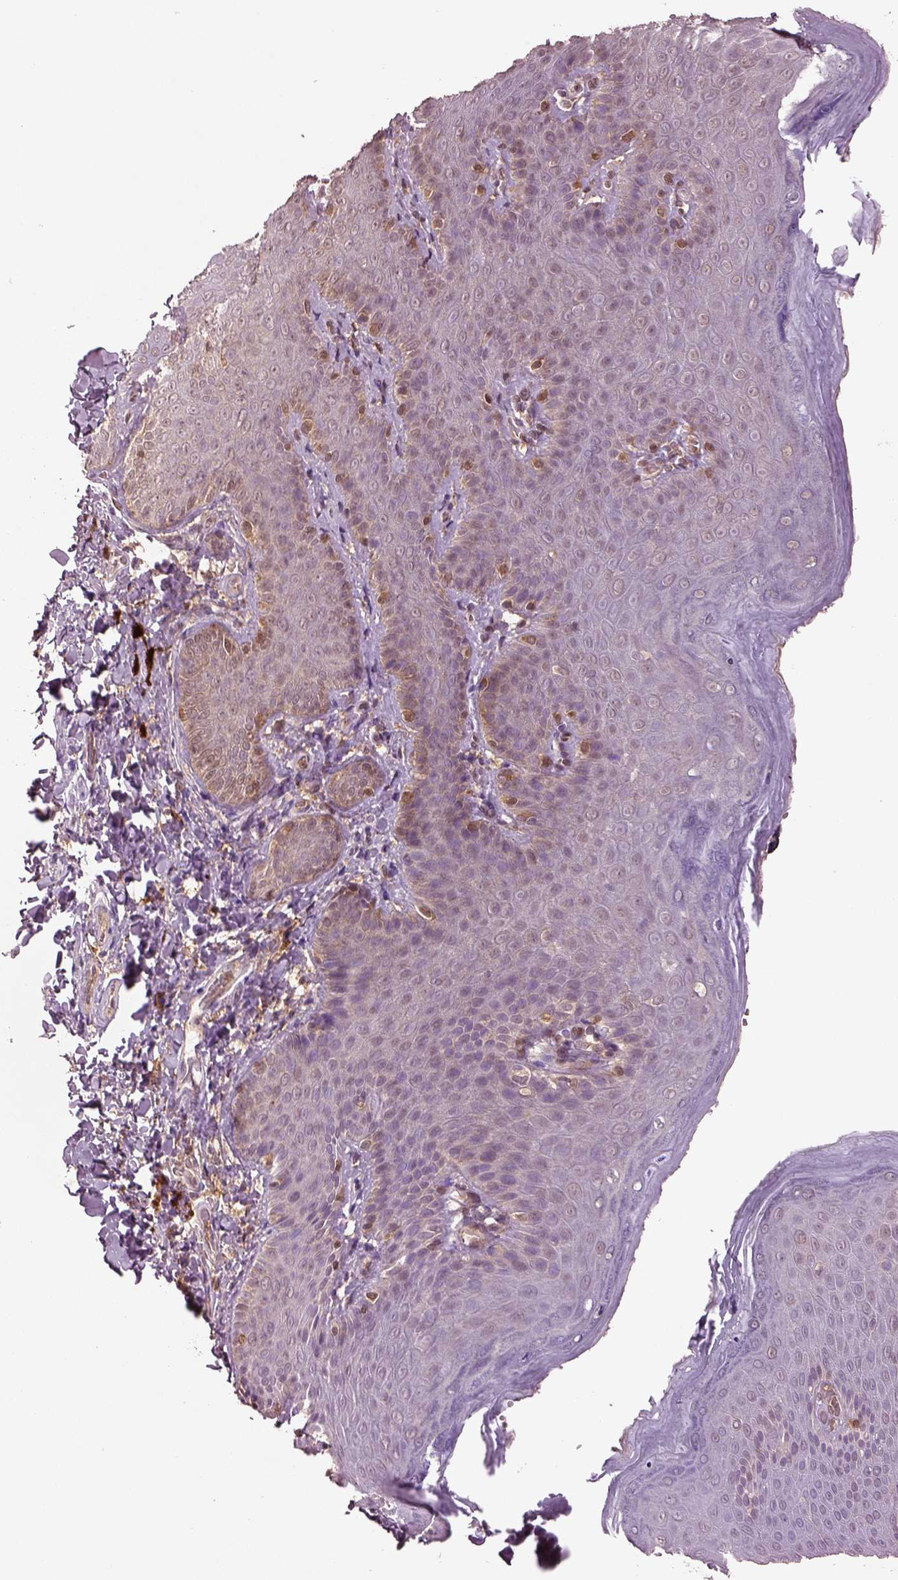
{"staining": {"intensity": "moderate", "quantity": "<25%", "location": "cytoplasmic/membranous"}, "tissue": "skin", "cell_type": "Epidermal cells", "image_type": "normal", "snomed": [{"axis": "morphology", "description": "Normal tissue, NOS"}, {"axis": "topography", "description": "Anal"}], "caption": "This micrograph exhibits immunohistochemistry staining of unremarkable skin, with low moderate cytoplasmic/membranous expression in about <25% of epidermal cells.", "gene": "MDP1", "patient": {"sex": "male", "age": 53}}